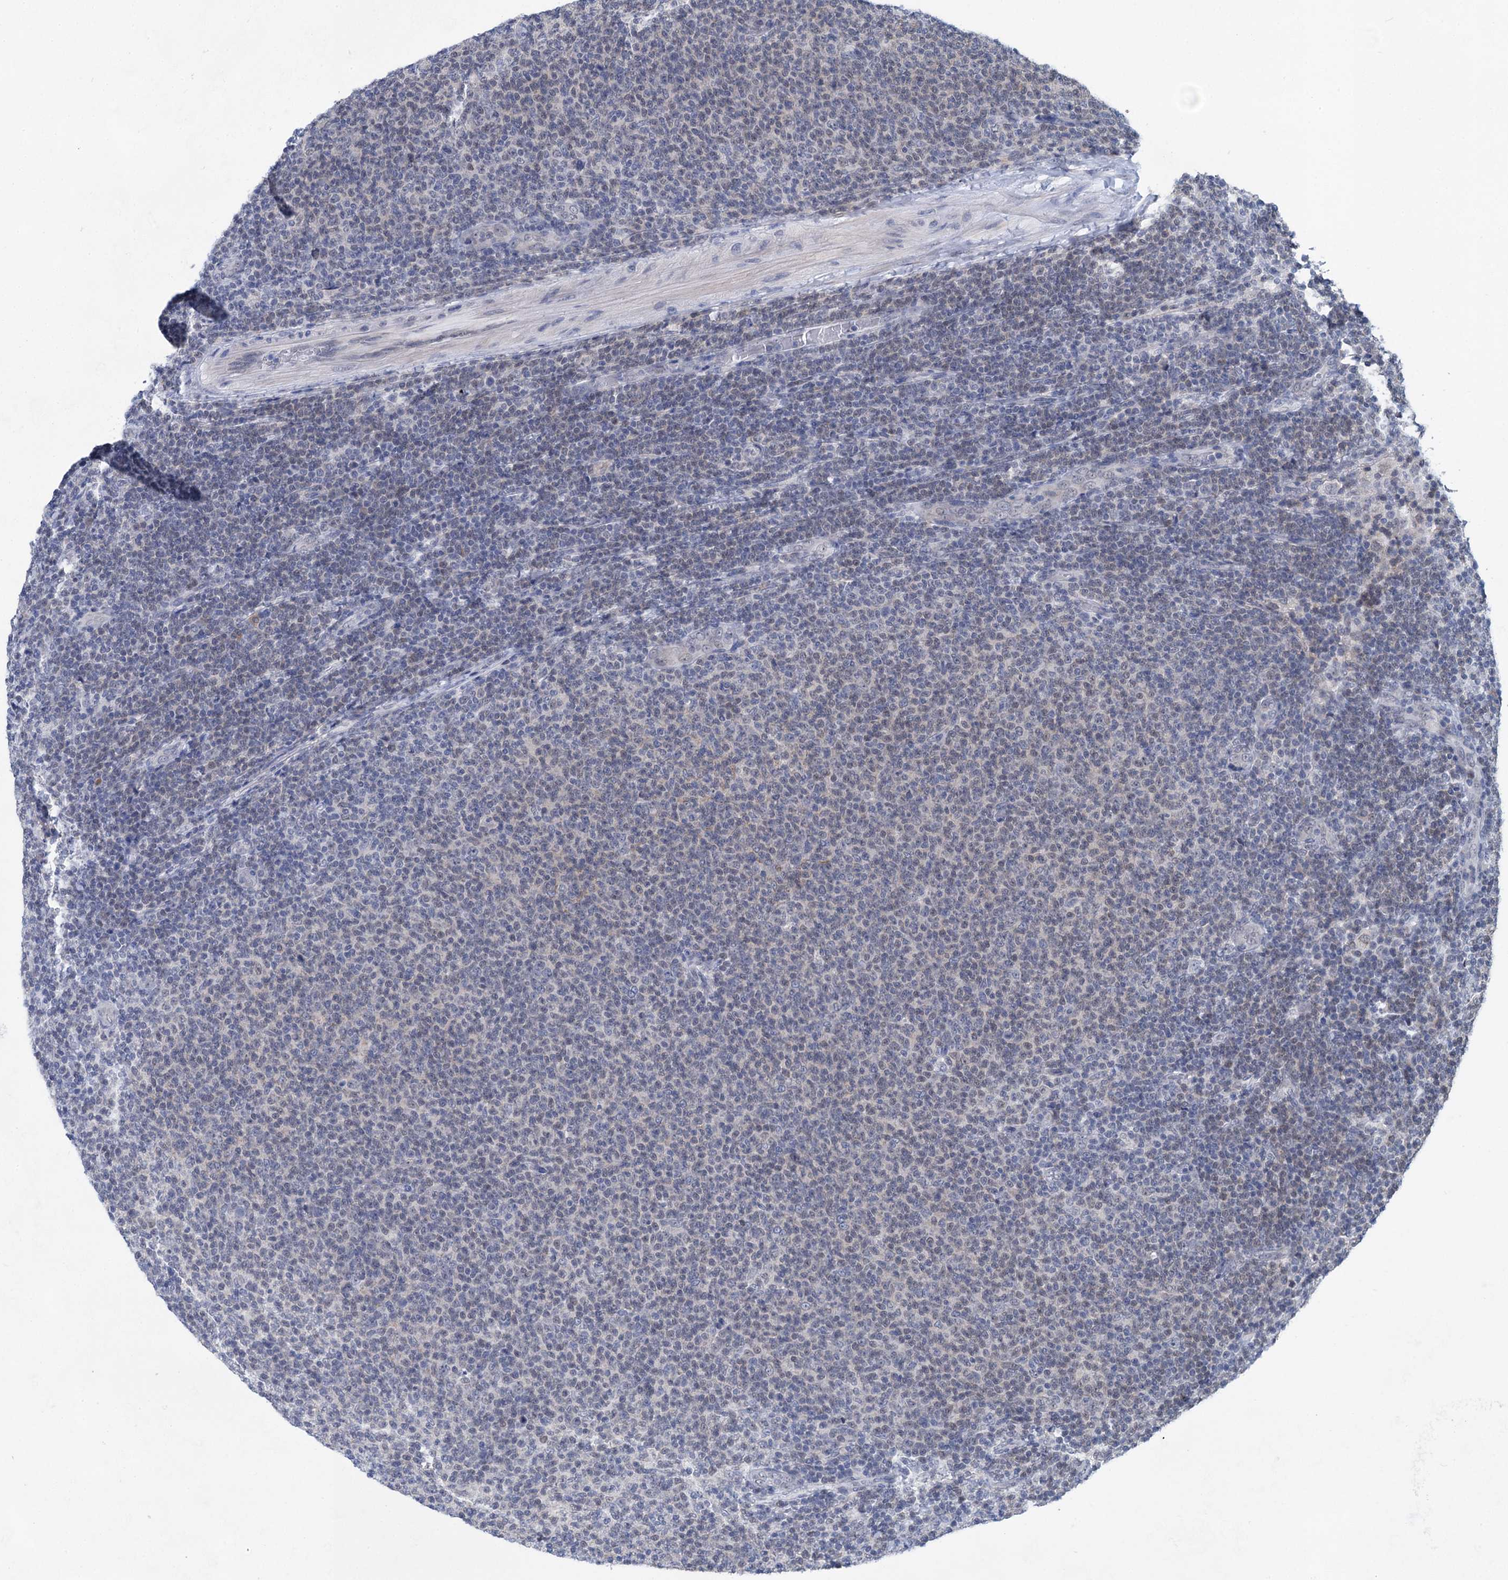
{"staining": {"intensity": "negative", "quantity": "none", "location": "none"}, "tissue": "lymphoma", "cell_type": "Tumor cells", "image_type": "cancer", "snomed": [{"axis": "morphology", "description": "Malignant lymphoma, non-Hodgkin's type, Low grade"}, {"axis": "topography", "description": "Lymph node"}], "caption": "DAB immunohistochemical staining of lymphoma reveals no significant expression in tumor cells.", "gene": "TTC17", "patient": {"sex": "male", "age": 66}}